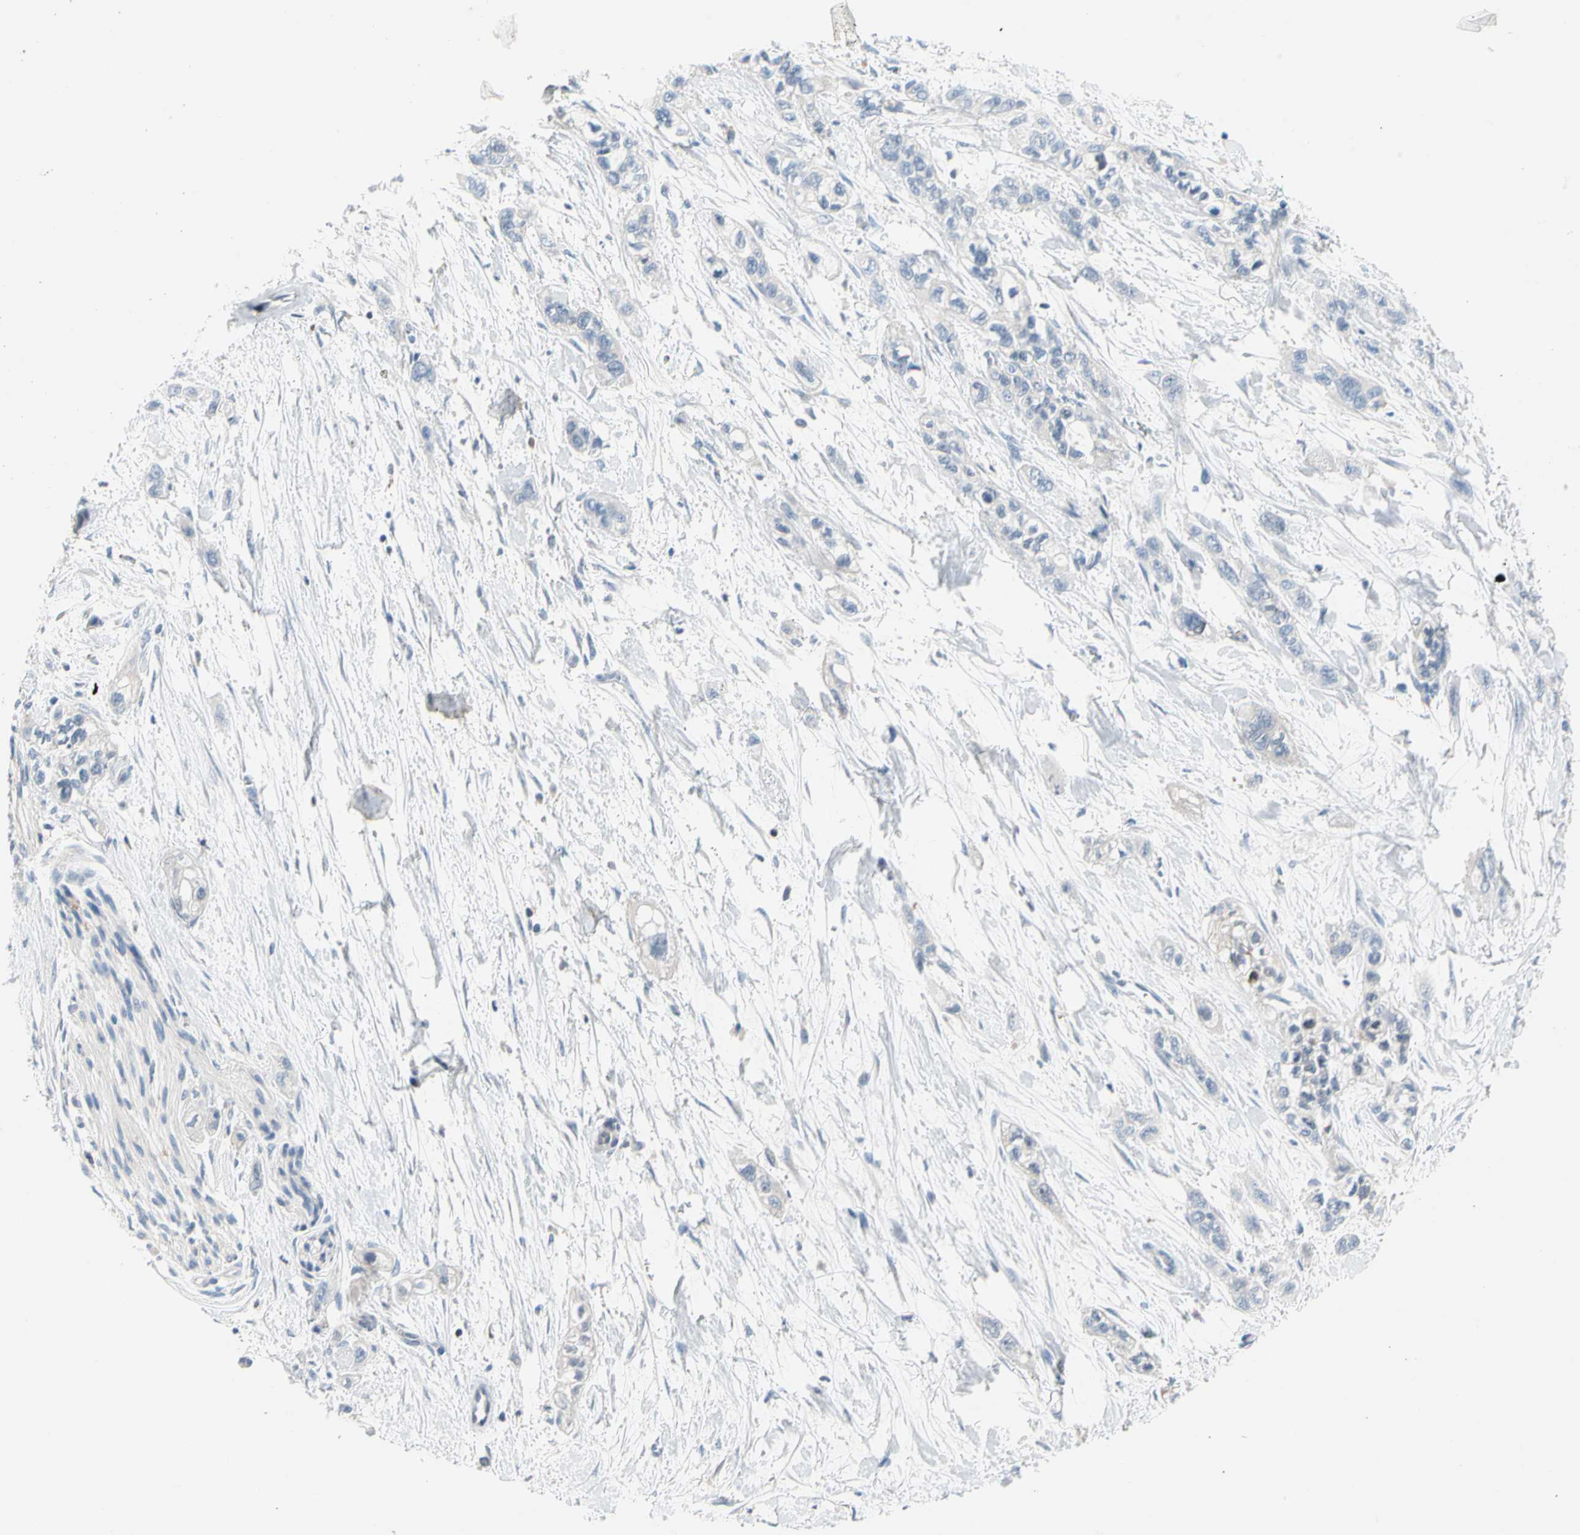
{"staining": {"intensity": "negative", "quantity": "none", "location": "none"}, "tissue": "pancreatic cancer", "cell_type": "Tumor cells", "image_type": "cancer", "snomed": [{"axis": "morphology", "description": "Adenocarcinoma, NOS"}, {"axis": "topography", "description": "Pancreas"}], "caption": "Immunohistochemistry (IHC) histopathology image of human pancreatic adenocarcinoma stained for a protein (brown), which displays no expression in tumor cells.", "gene": "MAP3K3", "patient": {"sex": "male", "age": 74}}